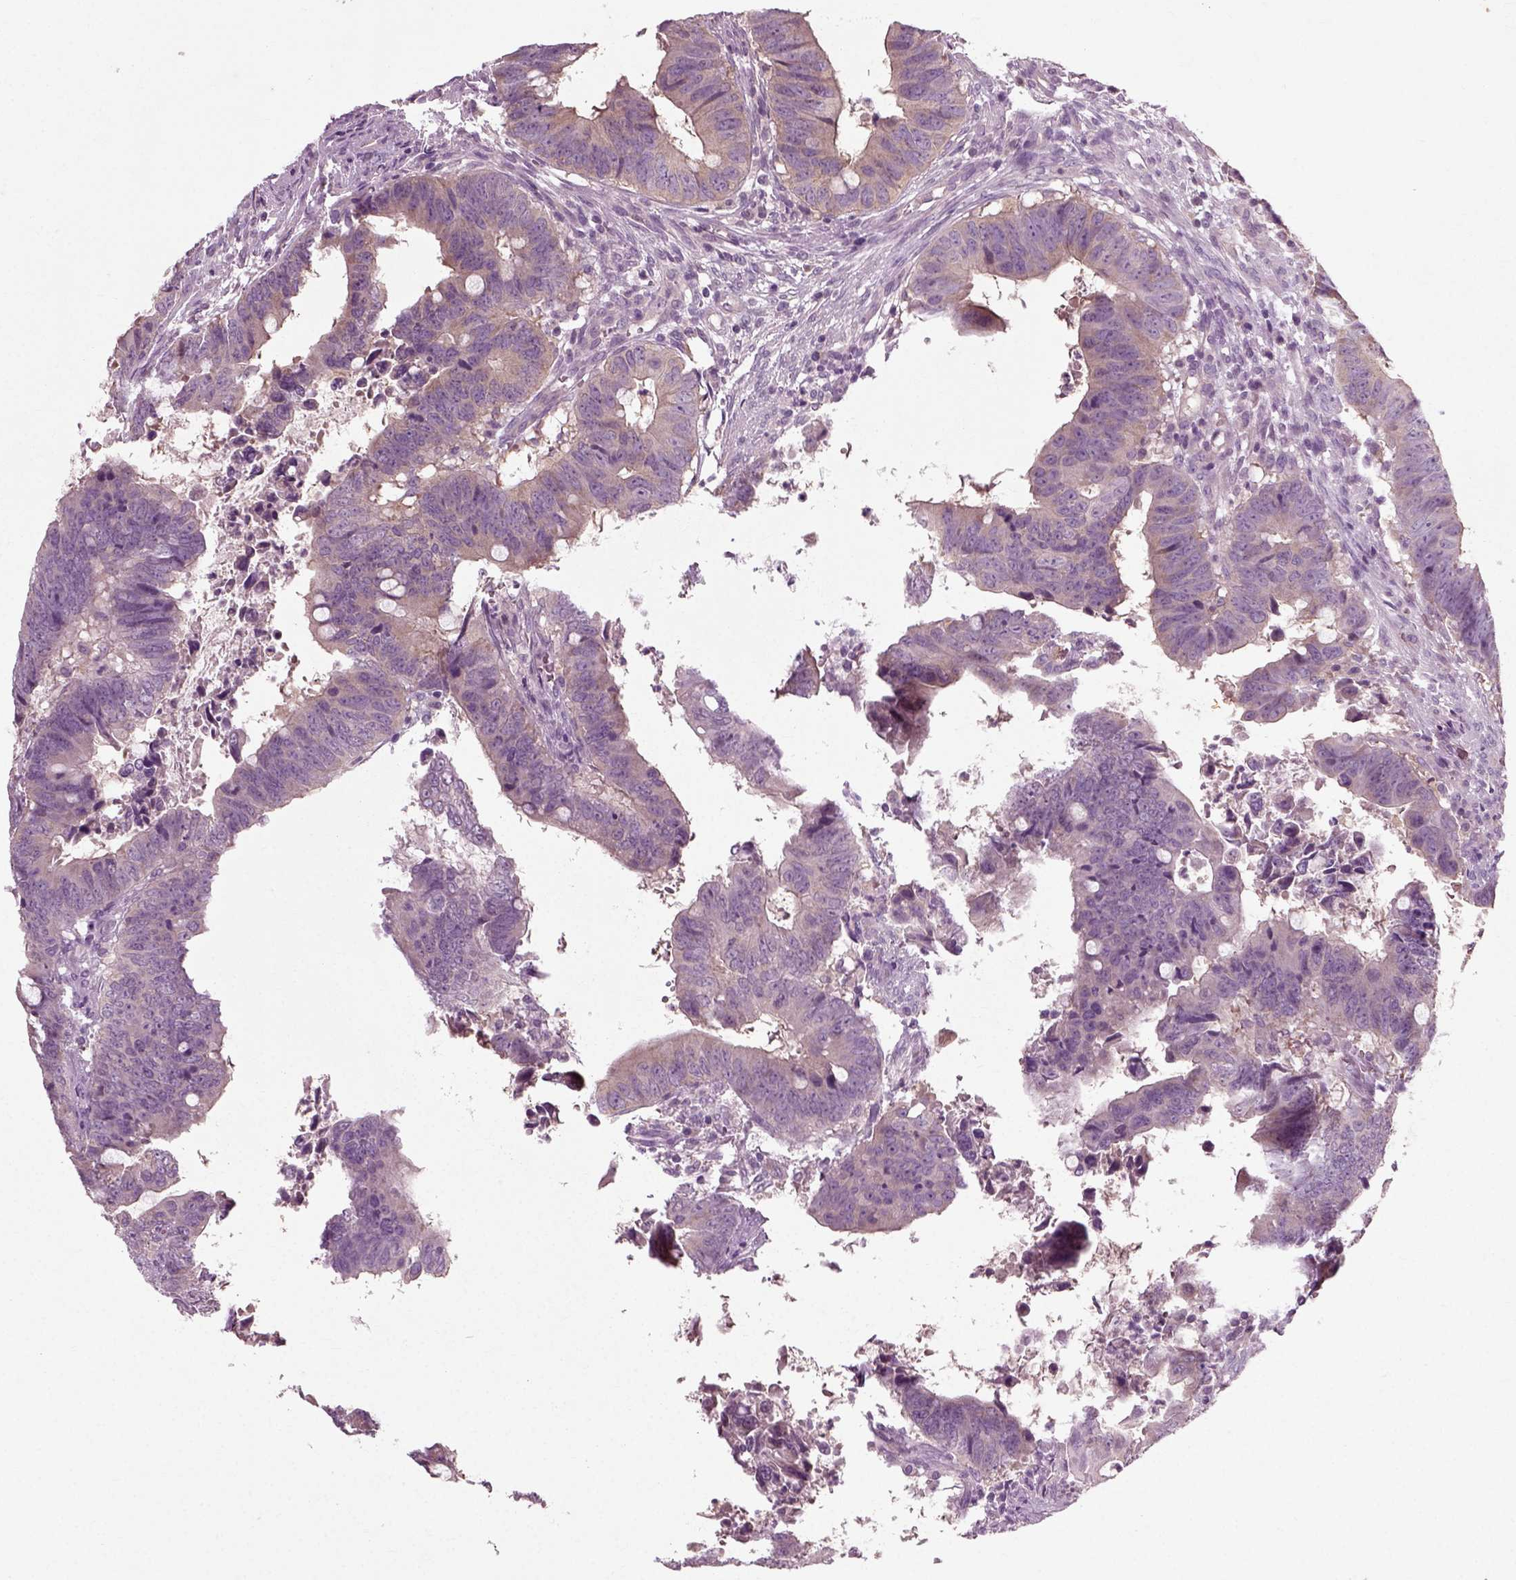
{"staining": {"intensity": "weak", "quantity": "25%-75%", "location": "cytoplasmic/membranous"}, "tissue": "colorectal cancer", "cell_type": "Tumor cells", "image_type": "cancer", "snomed": [{"axis": "morphology", "description": "Adenocarcinoma, NOS"}, {"axis": "topography", "description": "Colon"}], "caption": "Protein staining by IHC shows weak cytoplasmic/membranous expression in approximately 25%-75% of tumor cells in adenocarcinoma (colorectal). The staining is performed using DAB (3,3'-diaminobenzidine) brown chromogen to label protein expression. The nuclei are counter-stained blue using hematoxylin.", "gene": "RND2", "patient": {"sex": "female", "age": 82}}